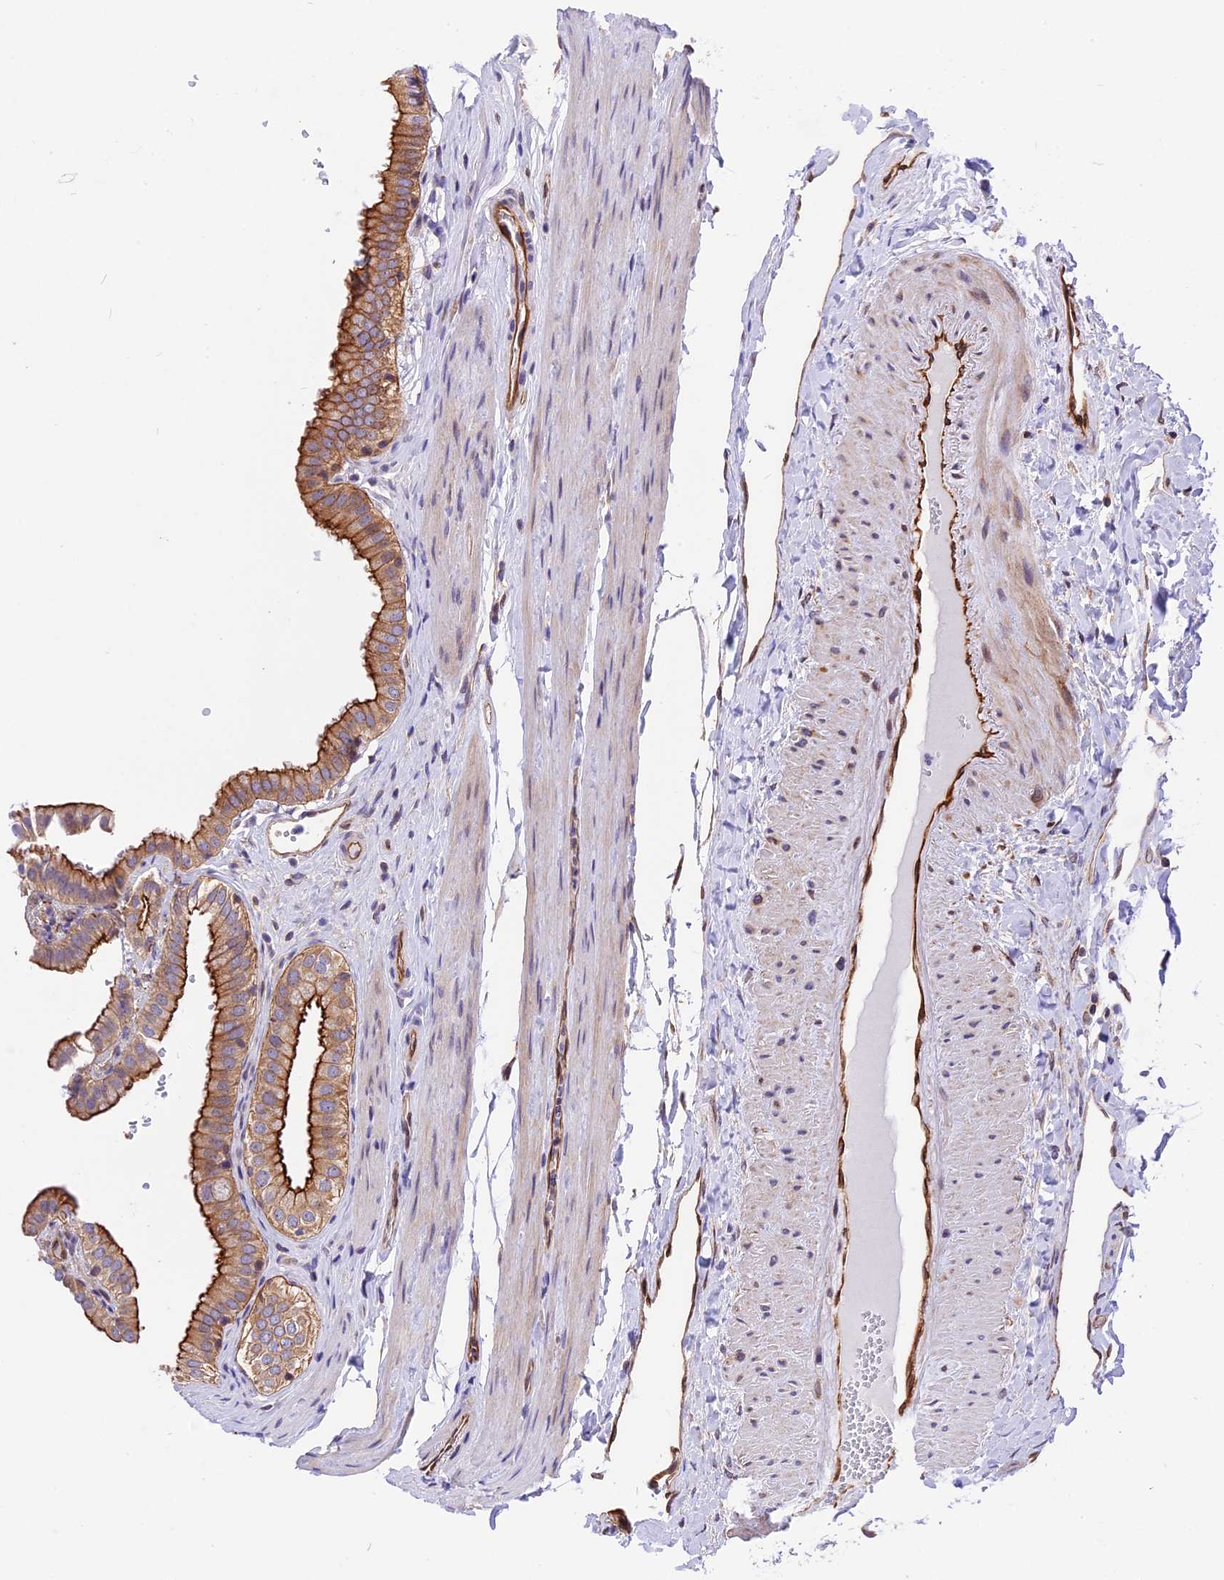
{"staining": {"intensity": "moderate", "quantity": ">75%", "location": "cytoplasmic/membranous"}, "tissue": "gallbladder", "cell_type": "Glandular cells", "image_type": "normal", "snomed": [{"axis": "morphology", "description": "Normal tissue, NOS"}, {"axis": "topography", "description": "Gallbladder"}], "caption": "Gallbladder stained for a protein (brown) reveals moderate cytoplasmic/membranous positive positivity in approximately >75% of glandular cells.", "gene": "R3HDM4", "patient": {"sex": "female", "age": 61}}